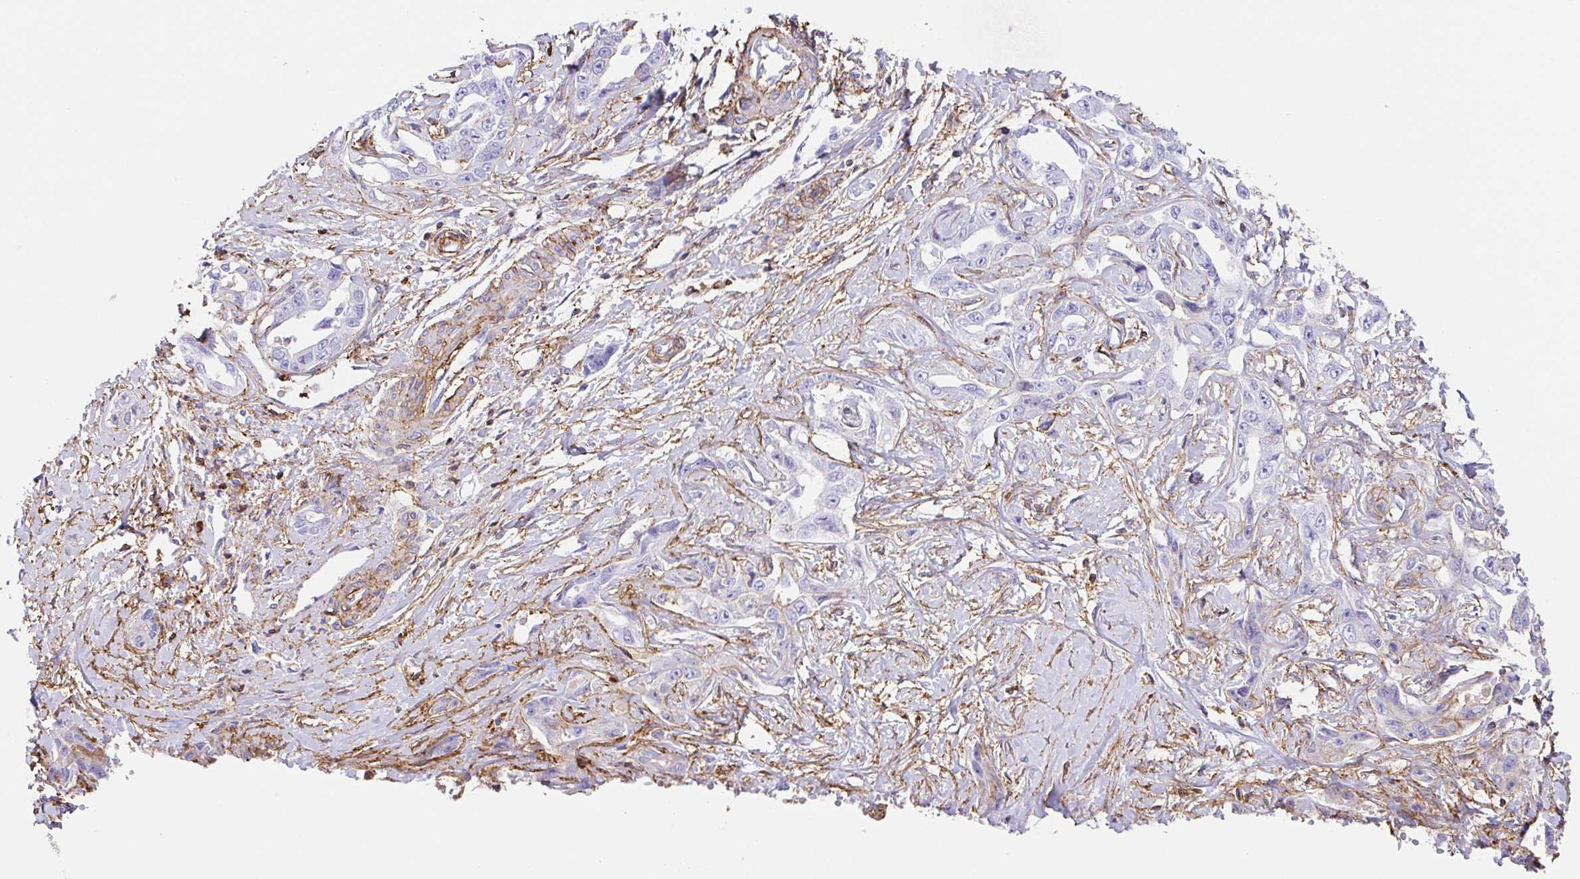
{"staining": {"intensity": "negative", "quantity": "none", "location": "none"}, "tissue": "liver cancer", "cell_type": "Tumor cells", "image_type": "cancer", "snomed": [{"axis": "morphology", "description": "Cholangiocarcinoma"}, {"axis": "topography", "description": "Liver"}], "caption": "The photomicrograph shows no staining of tumor cells in liver cancer.", "gene": "MTTP", "patient": {"sex": "male", "age": 59}}